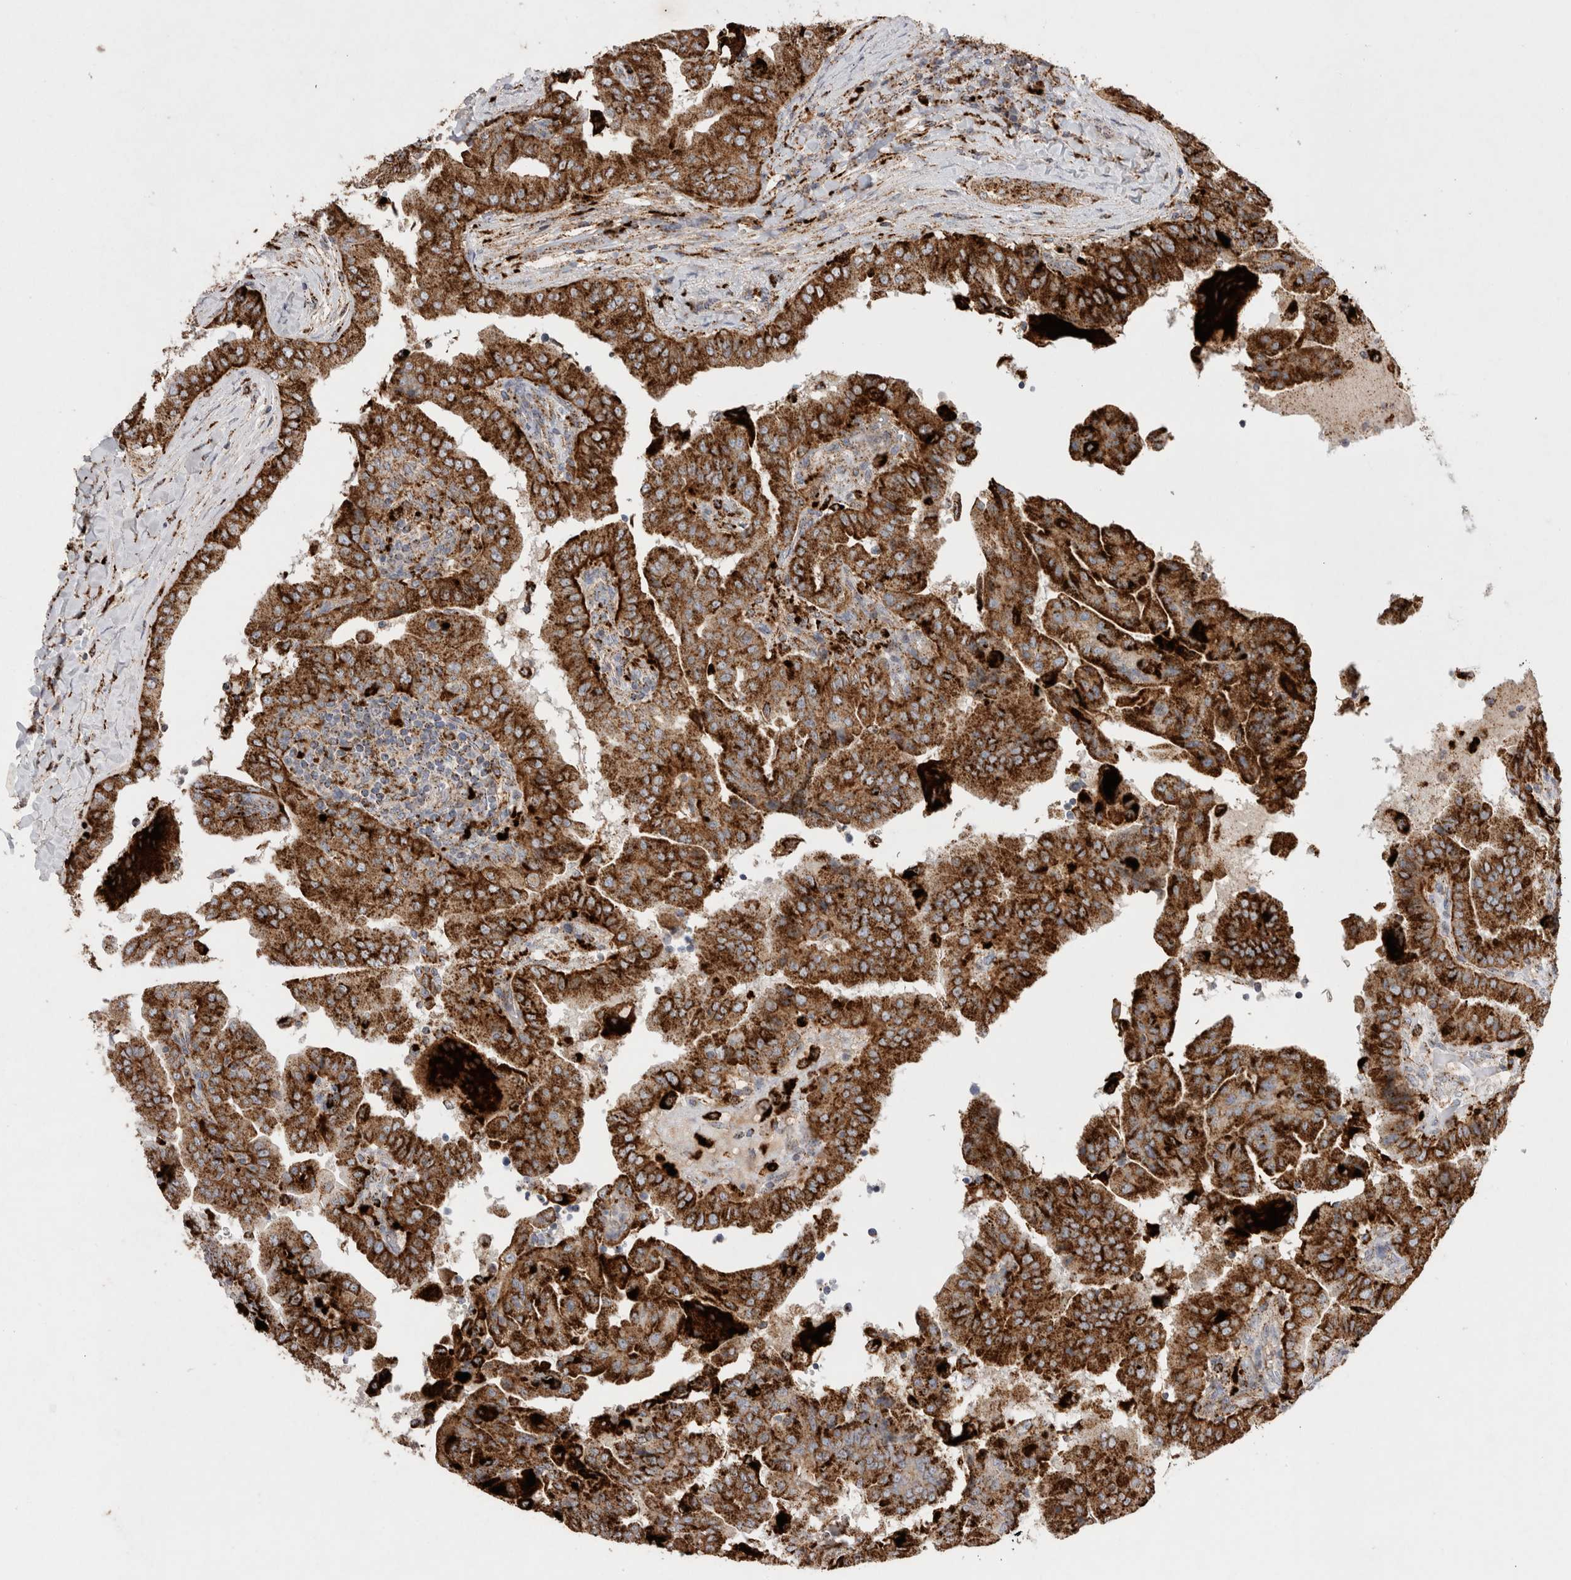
{"staining": {"intensity": "strong", "quantity": ">75%", "location": "cytoplasmic/membranous"}, "tissue": "thyroid cancer", "cell_type": "Tumor cells", "image_type": "cancer", "snomed": [{"axis": "morphology", "description": "Papillary adenocarcinoma, NOS"}, {"axis": "topography", "description": "Thyroid gland"}], "caption": "Tumor cells reveal high levels of strong cytoplasmic/membranous staining in approximately >75% of cells in human thyroid papillary adenocarcinoma. Using DAB (brown) and hematoxylin (blue) stains, captured at high magnification using brightfield microscopy.", "gene": "CTSA", "patient": {"sex": "male", "age": 33}}